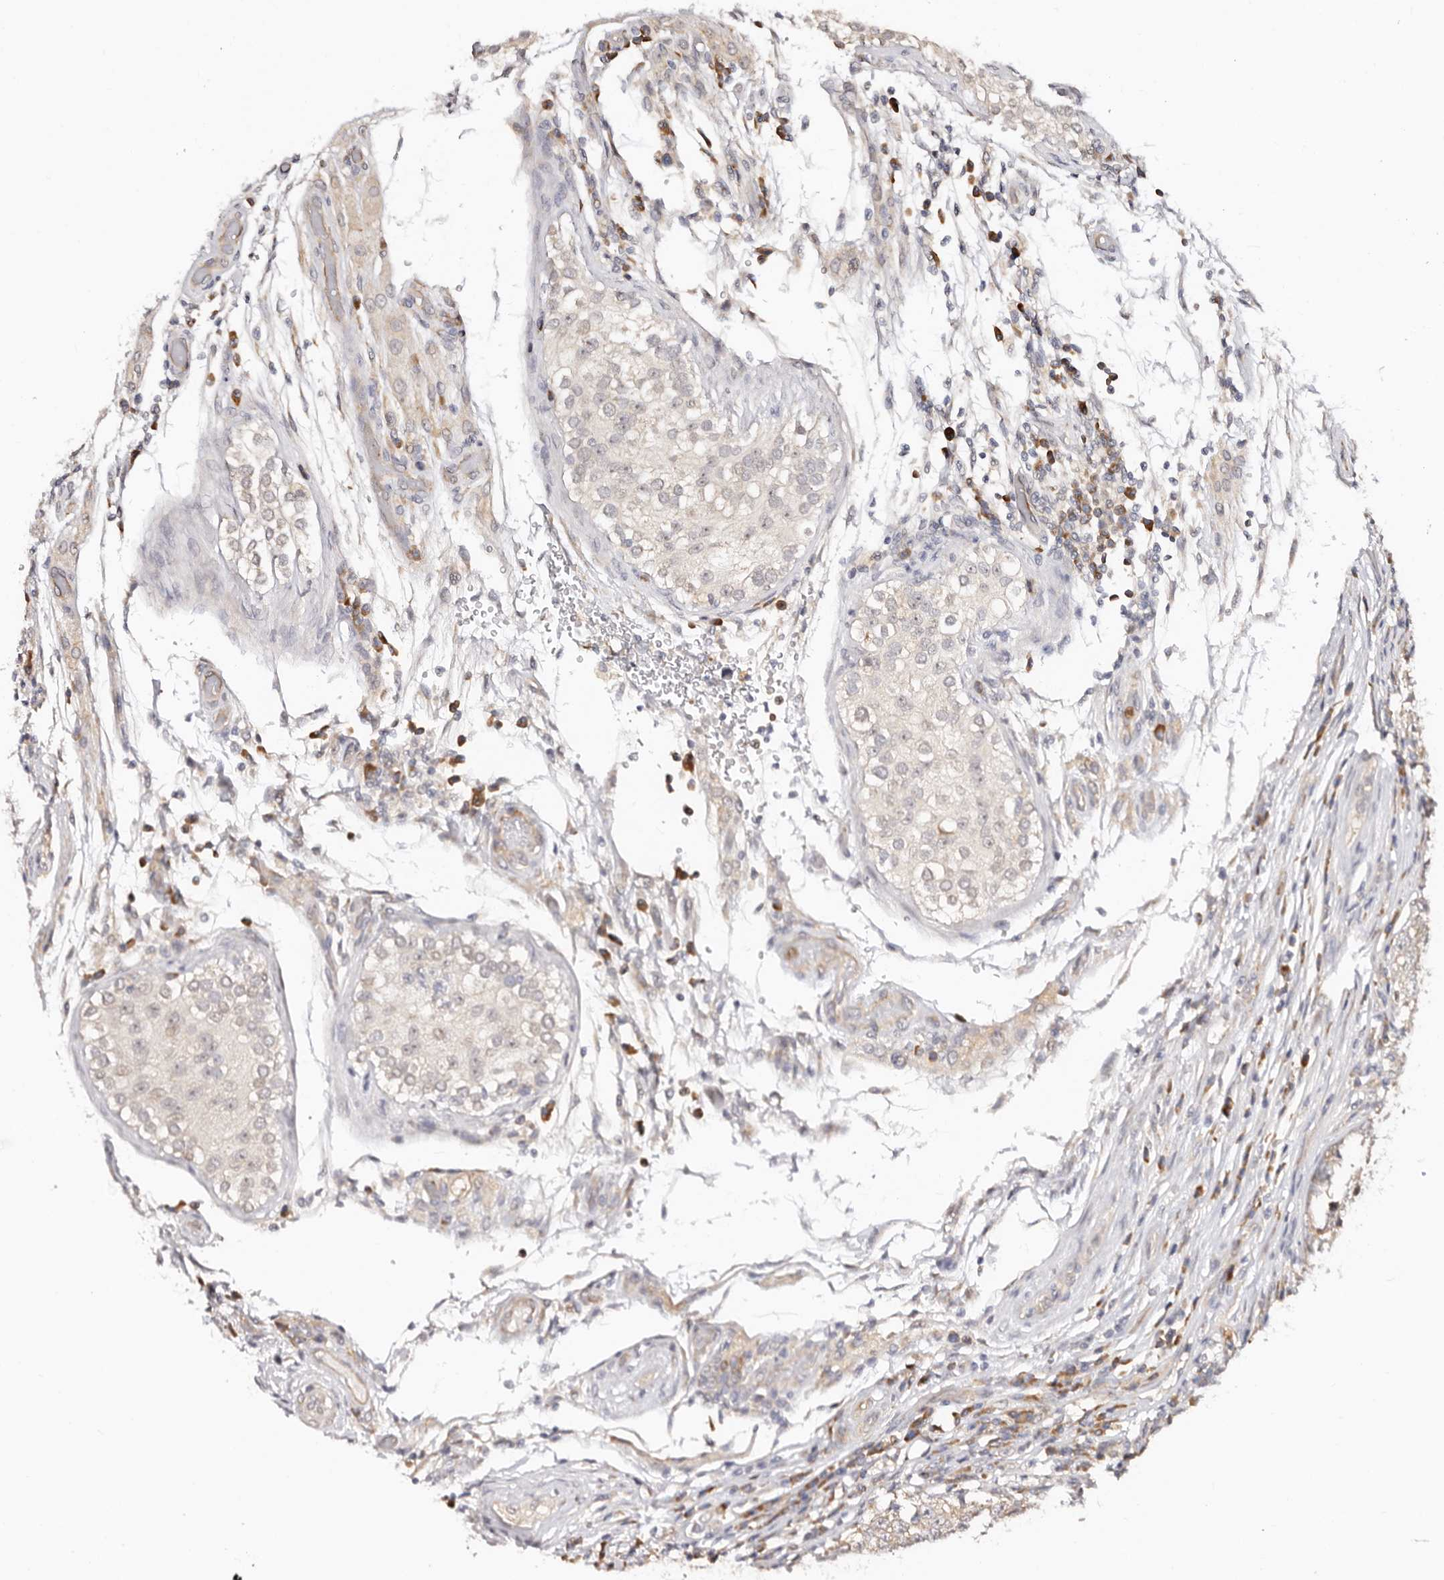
{"staining": {"intensity": "negative", "quantity": "none", "location": "none"}, "tissue": "testis cancer", "cell_type": "Tumor cells", "image_type": "cancer", "snomed": [{"axis": "morphology", "description": "Carcinoma, Embryonal, NOS"}, {"axis": "topography", "description": "Testis"}], "caption": "A high-resolution image shows immunohistochemistry staining of testis embryonal carcinoma, which displays no significant expression in tumor cells.", "gene": "BCL2L15", "patient": {"sex": "male", "age": 26}}